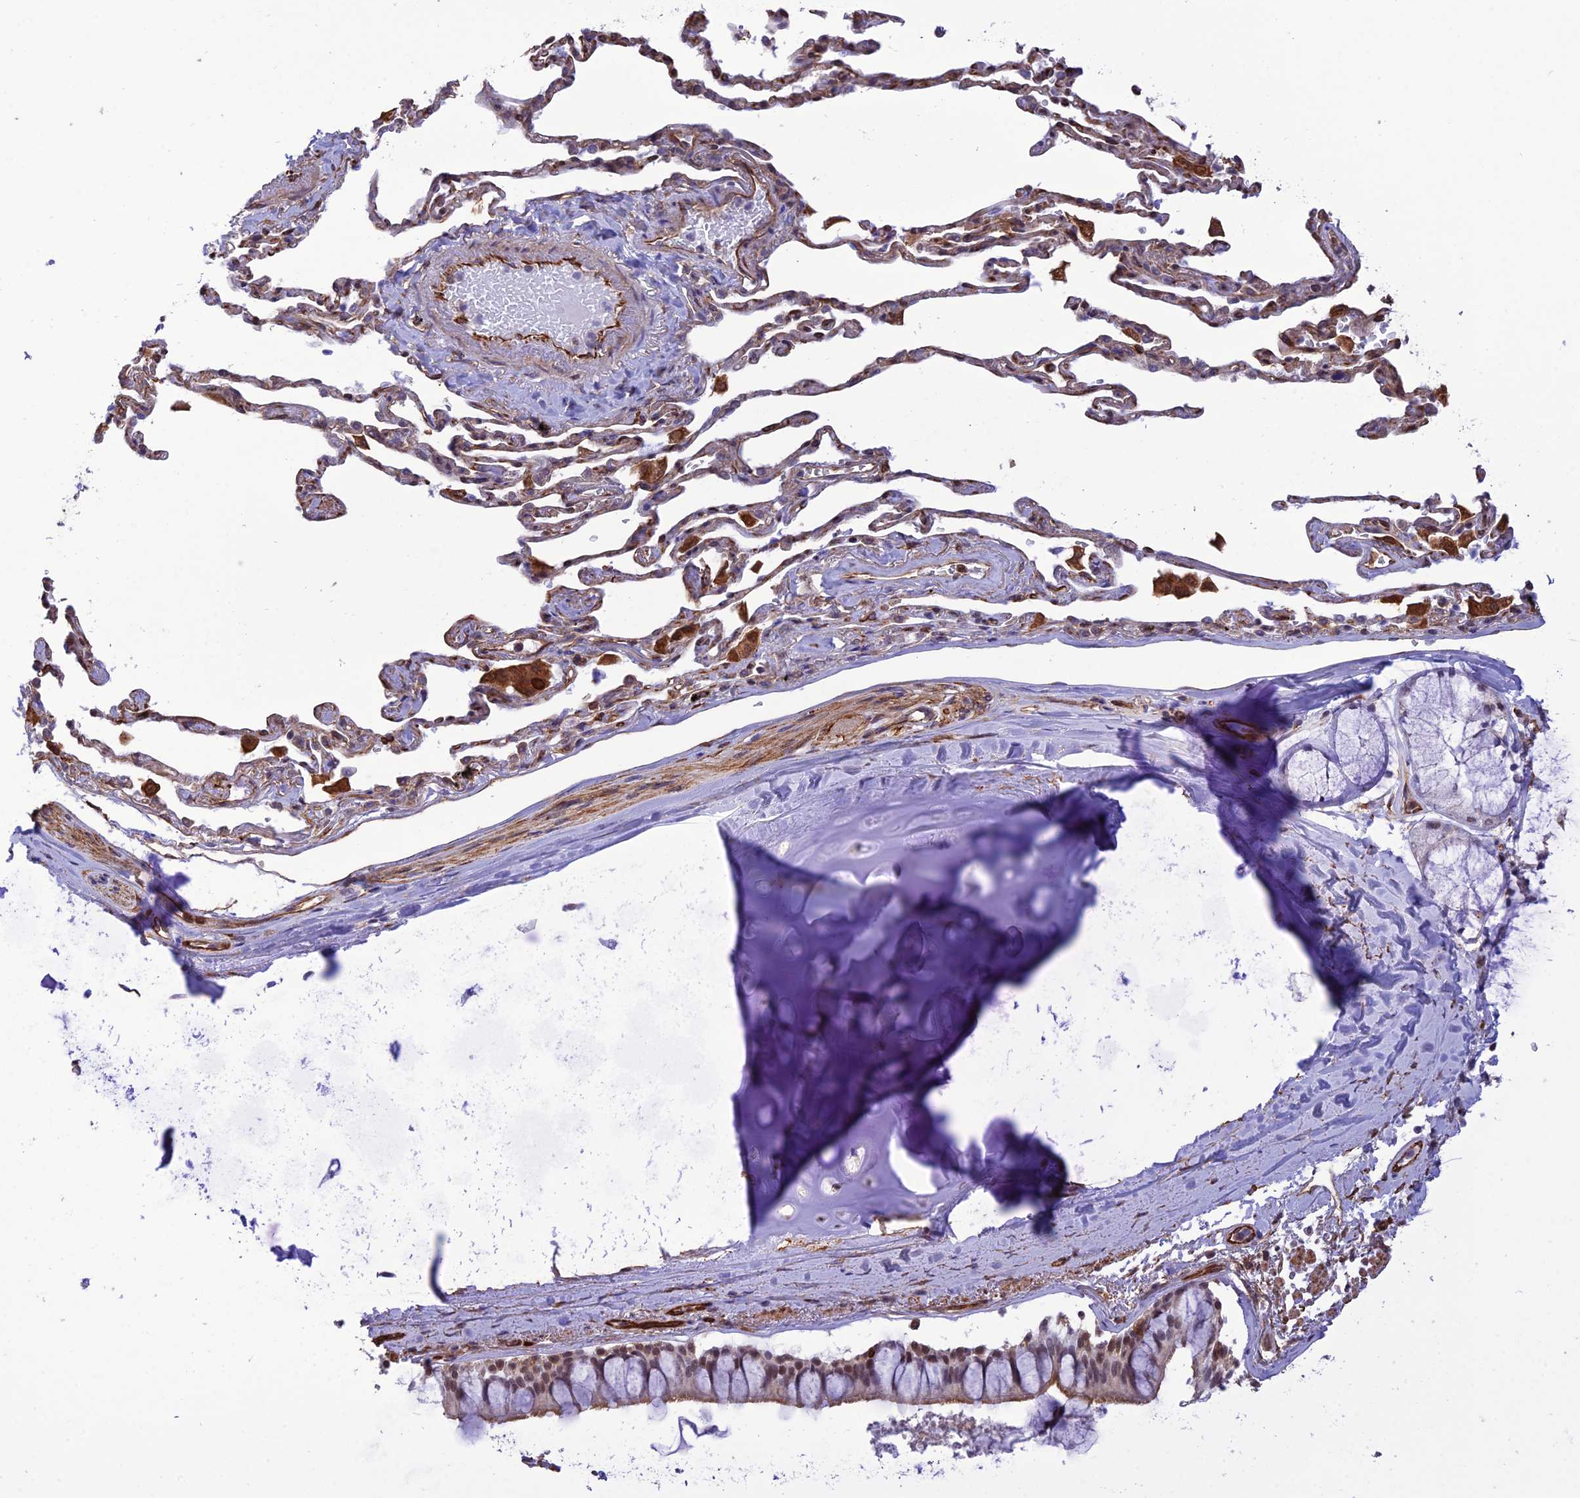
{"staining": {"intensity": "moderate", "quantity": ">75%", "location": "cytoplasmic/membranous,nuclear"}, "tissue": "bronchus", "cell_type": "Respiratory epithelial cells", "image_type": "normal", "snomed": [{"axis": "morphology", "description": "Normal tissue, NOS"}, {"axis": "topography", "description": "Cartilage tissue"}], "caption": "About >75% of respiratory epithelial cells in benign human bronchus demonstrate moderate cytoplasmic/membranous,nuclear protein positivity as visualized by brown immunohistochemical staining.", "gene": "PAGR1", "patient": {"sex": "male", "age": 63}}